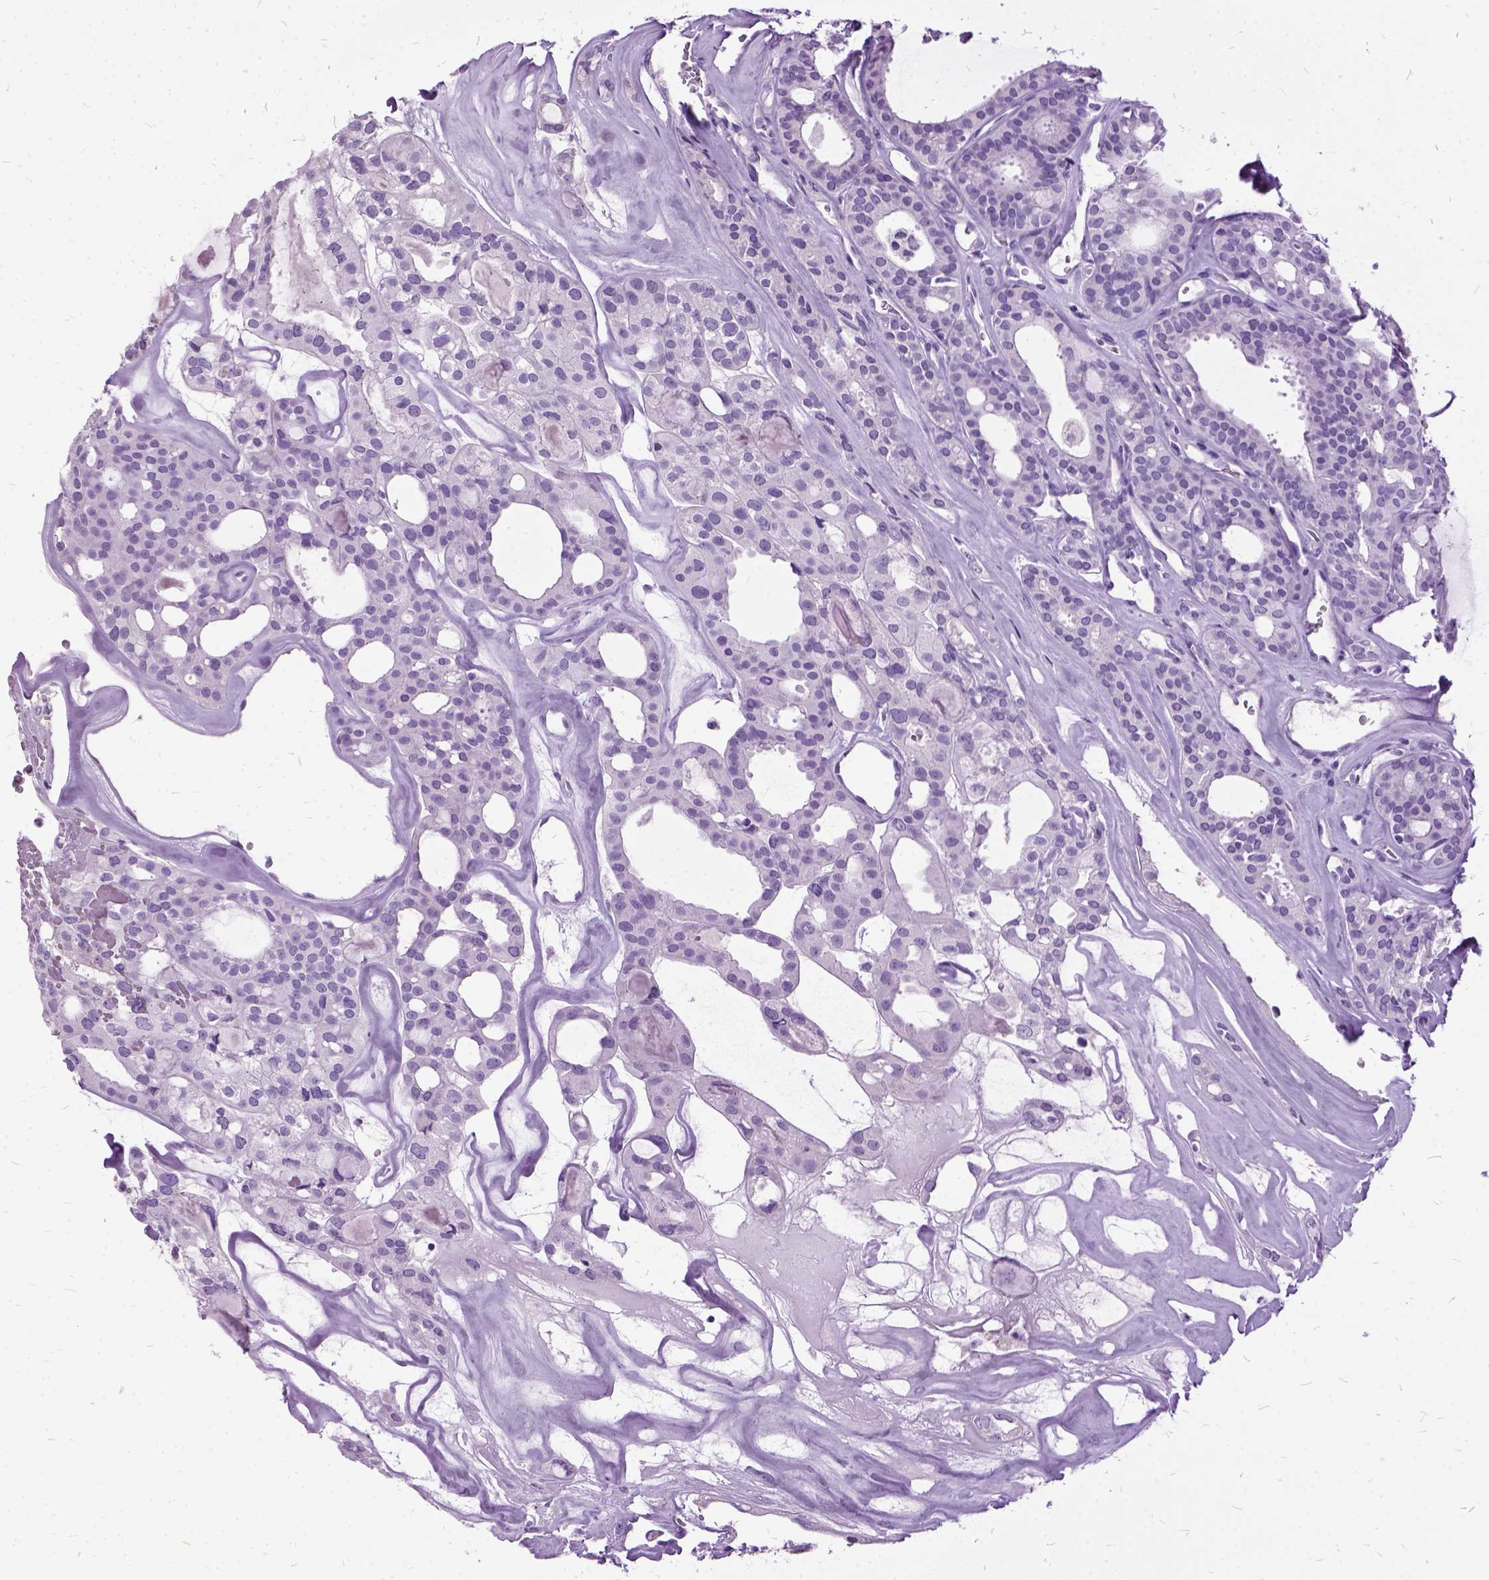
{"staining": {"intensity": "negative", "quantity": "none", "location": "none"}, "tissue": "thyroid cancer", "cell_type": "Tumor cells", "image_type": "cancer", "snomed": [{"axis": "morphology", "description": "Follicular adenoma carcinoma, NOS"}, {"axis": "topography", "description": "Thyroid gland"}], "caption": "The image displays no staining of tumor cells in thyroid follicular adenoma carcinoma.", "gene": "MME", "patient": {"sex": "male", "age": 75}}